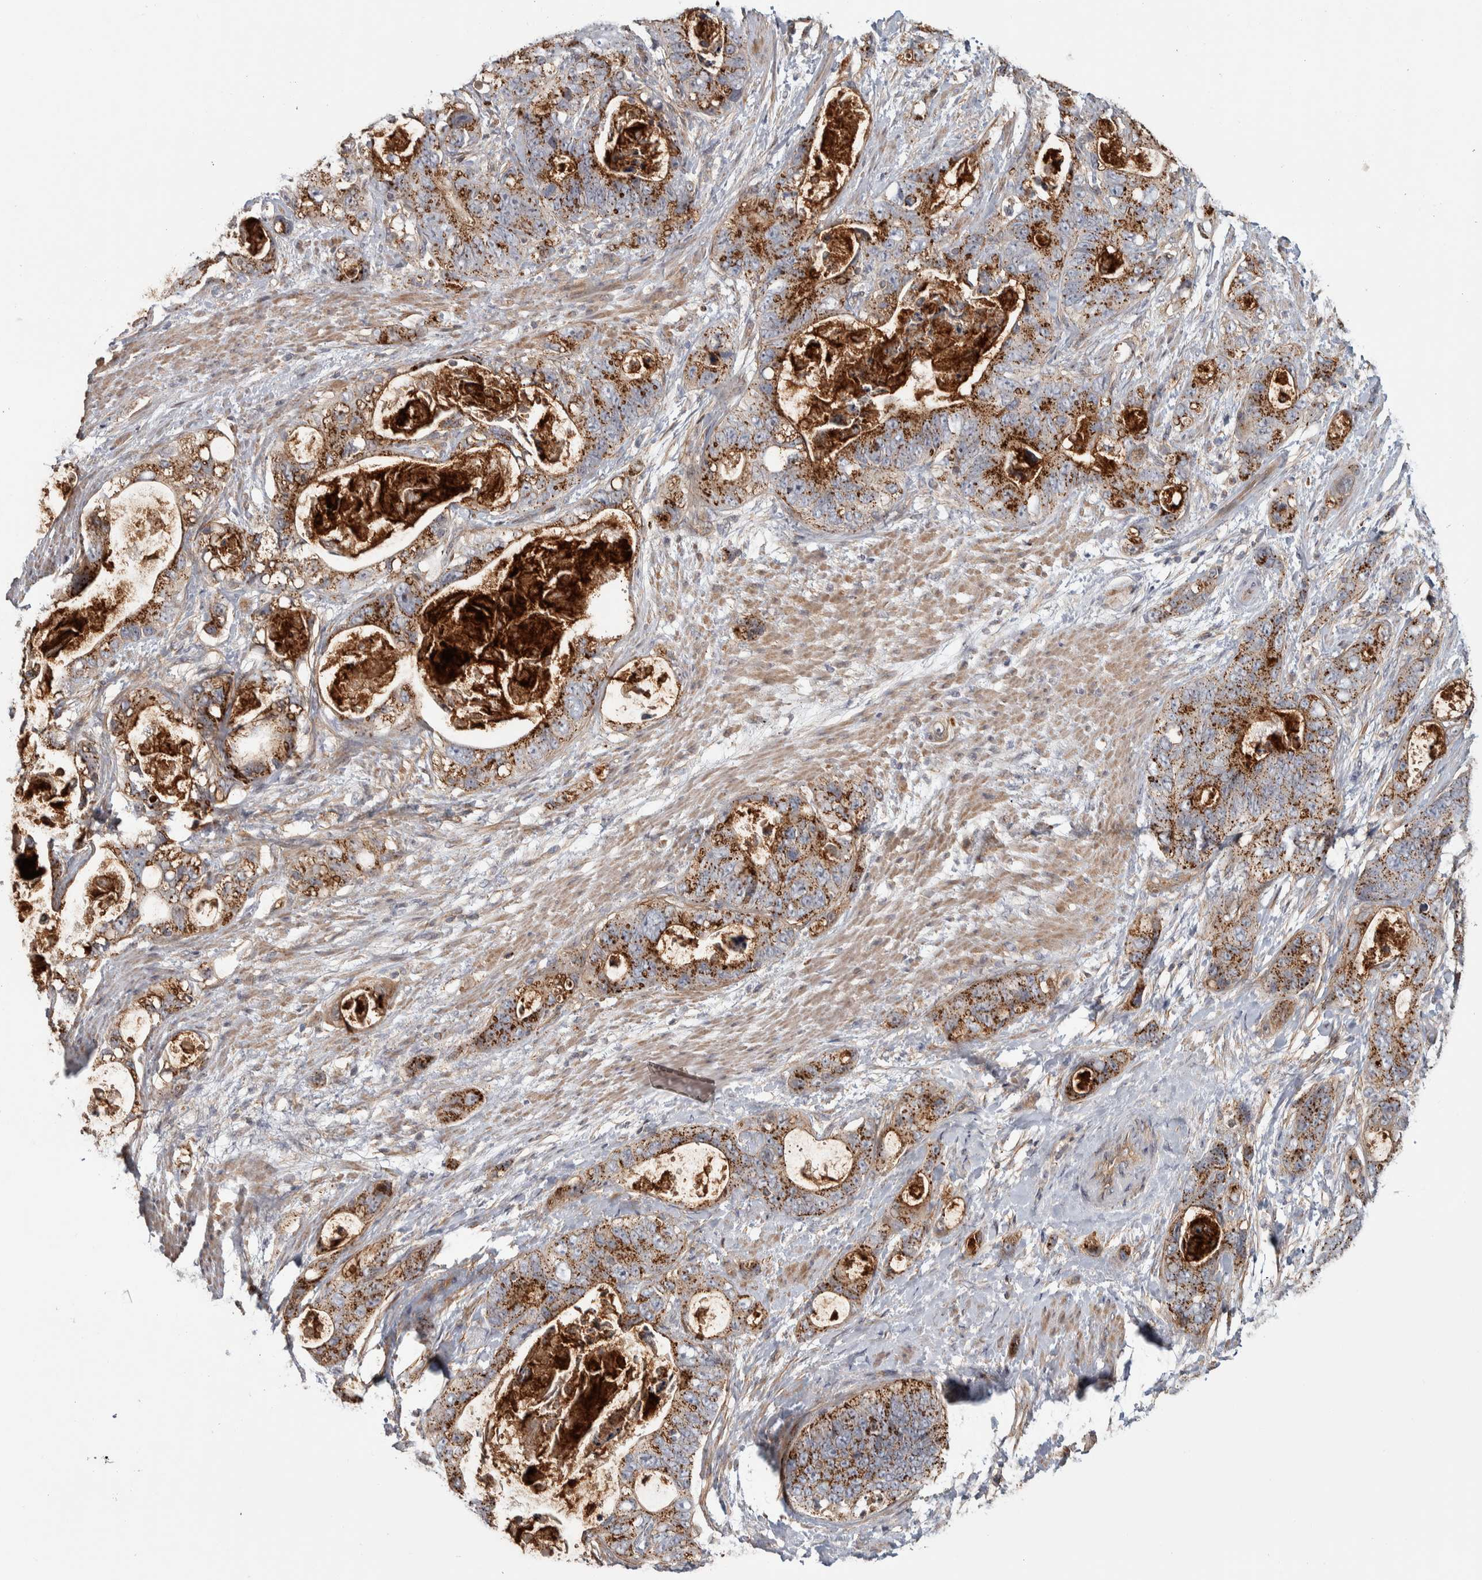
{"staining": {"intensity": "strong", "quantity": "25%-75%", "location": "cytoplasmic/membranous"}, "tissue": "stomach cancer", "cell_type": "Tumor cells", "image_type": "cancer", "snomed": [{"axis": "morphology", "description": "Normal tissue, NOS"}, {"axis": "morphology", "description": "Adenocarcinoma, NOS"}, {"axis": "topography", "description": "Stomach"}], "caption": "A high-resolution photomicrograph shows immunohistochemistry staining of stomach cancer, which reveals strong cytoplasmic/membranous positivity in about 25%-75% of tumor cells. (brown staining indicates protein expression, while blue staining denotes nuclei).", "gene": "CHMP4C", "patient": {"sex": "female", "age": 89}}